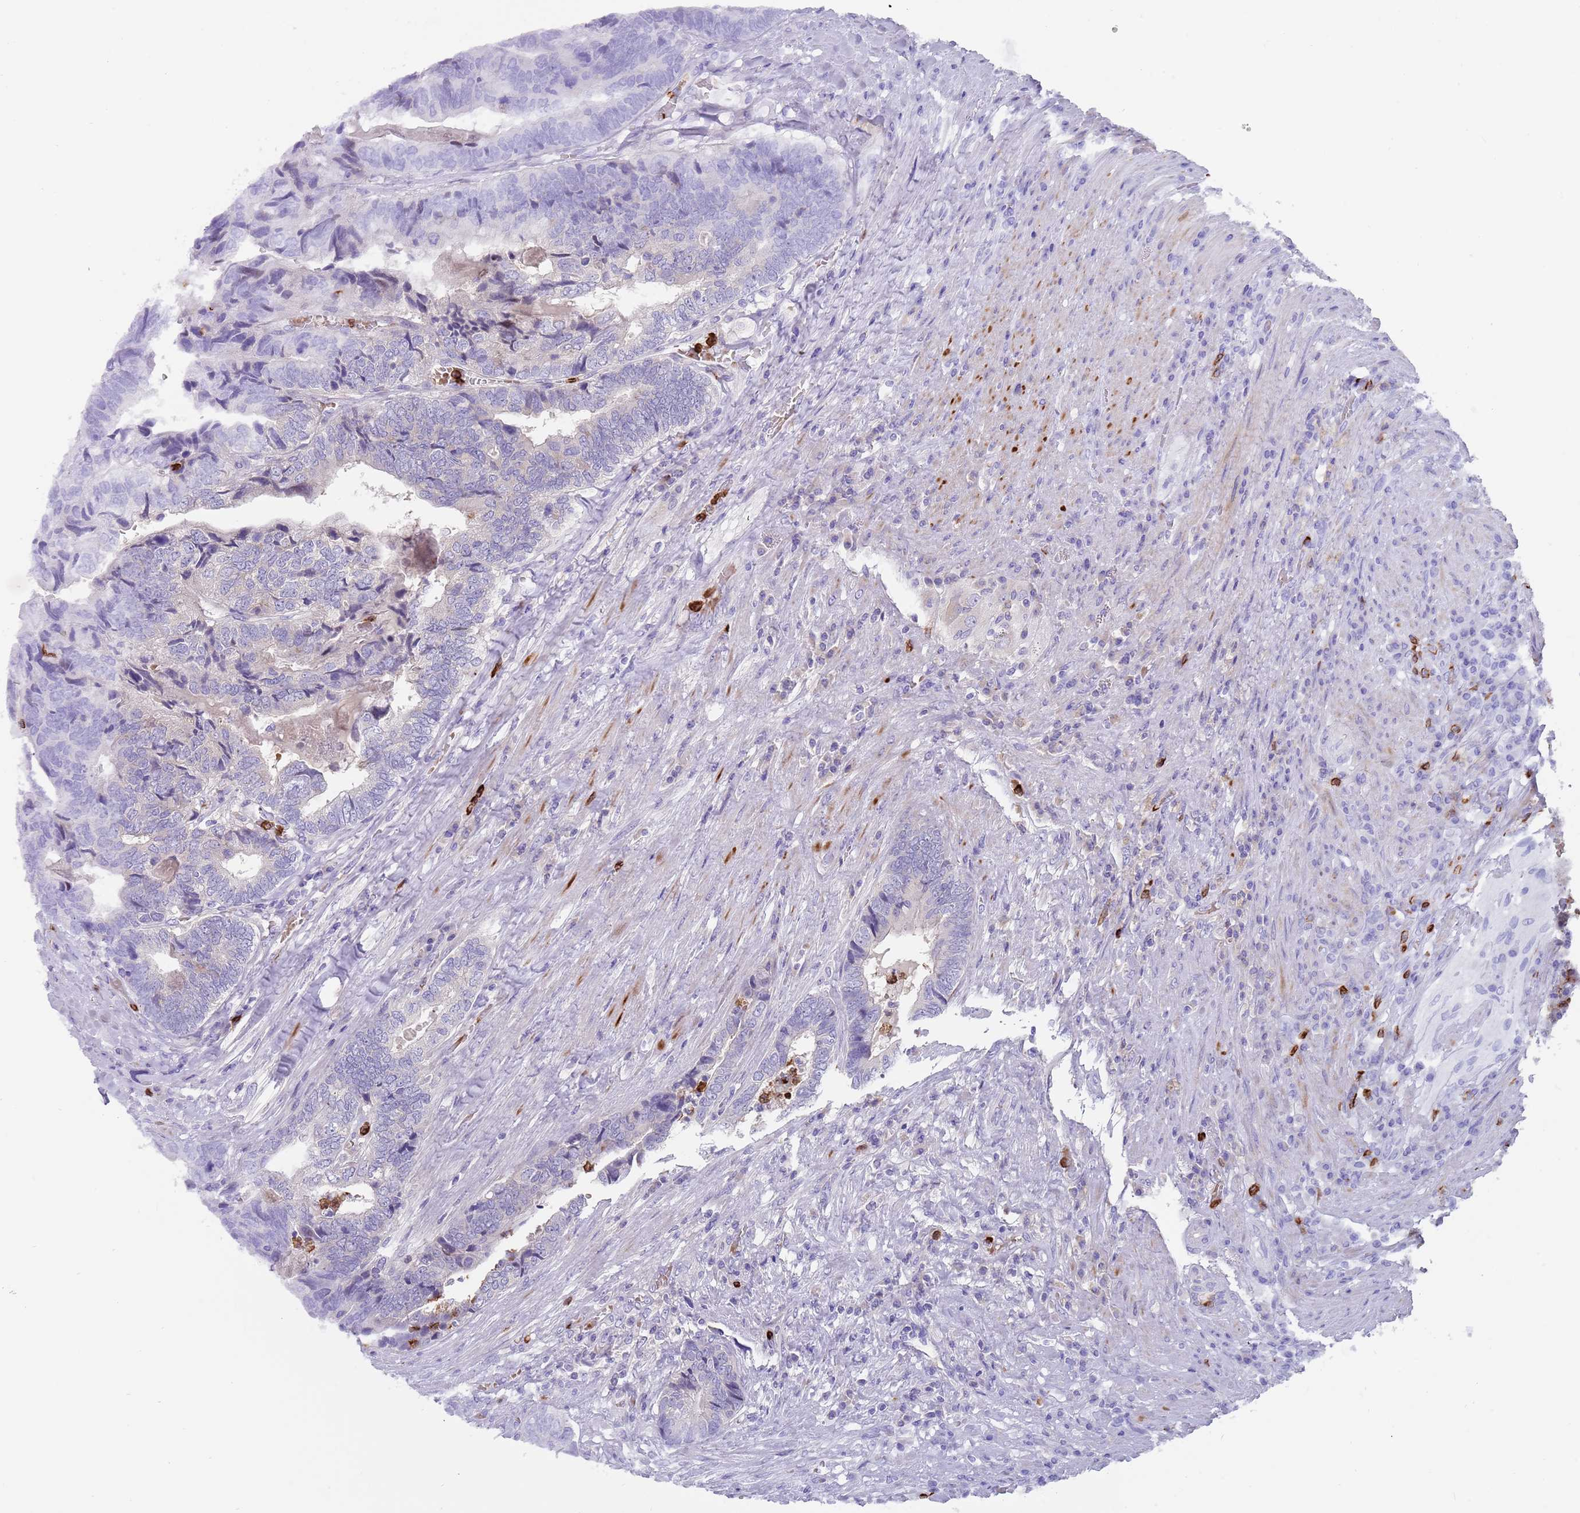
{"staining": {"intensity": "negative", "quantity": "none", "location": "none"}, "tissue": "colorectal cancer", "cell_type": "Tumor cells", "image_type": "cancer", "snomed": [{"axis": "morphology", "description": "Adenocarcinoma, NOS"}, {"axis": "topography", "description": "Colon"}], "caption": "Image shows no protein staining in tumor cells of colorectal cancer tissue.", "gene": "TMEM251", "patient": {"sex": "female", "age": 67}}